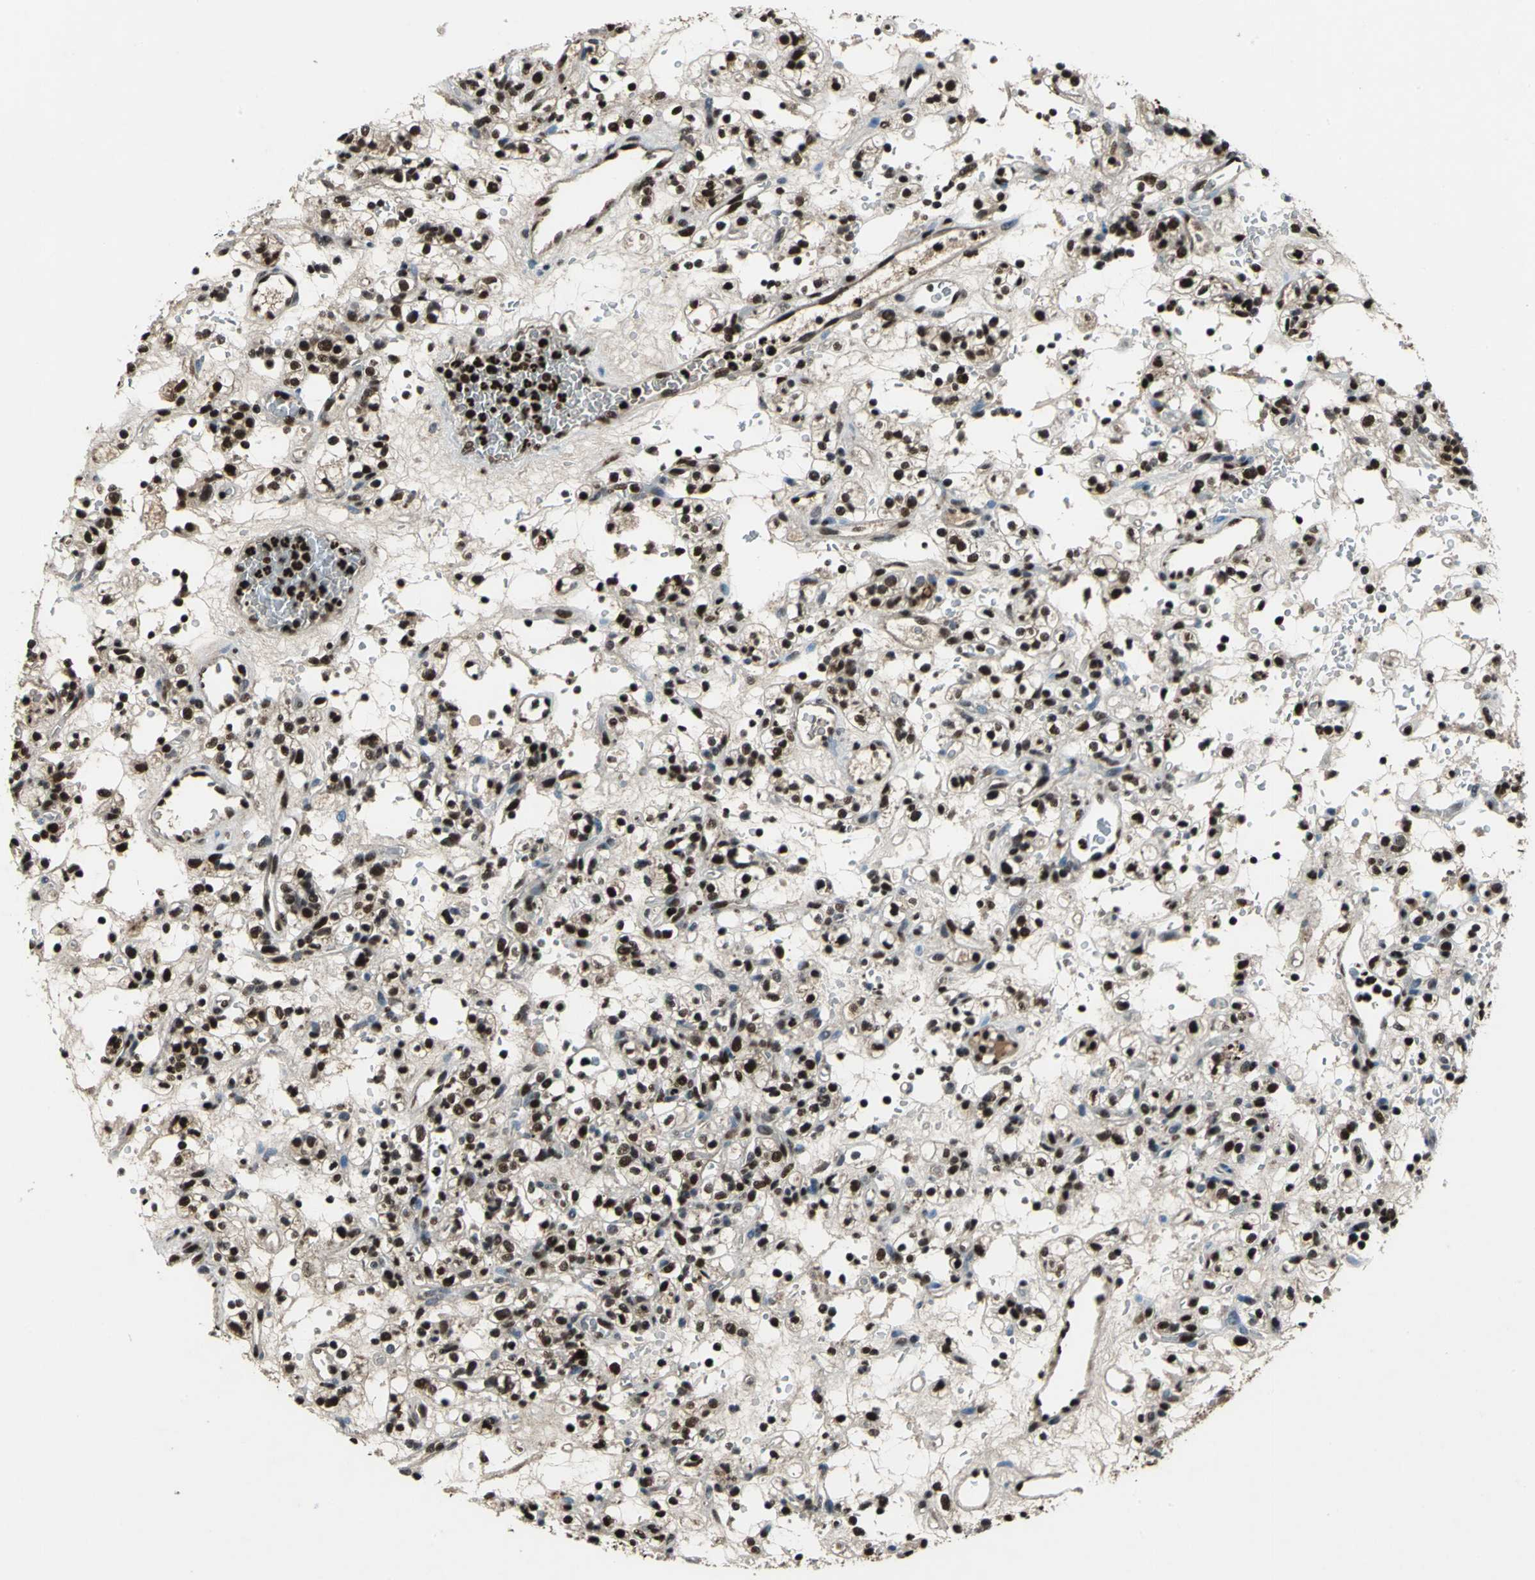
{"staining": {"intensity": "strong", "quantity": ">75%", "location": "nuclear"}, "tissue": "renal cancer", "cell_type": "Tumor cells", "image_type": "cancer", "snomed": [{"axis": "morphology", "description": "Normal tissue, NOS"}, {"axis": "morphology", "description": "Adenocarcinoma, NOS"}, {"axis": "topography", "description": "Kidney"}], "caption": "High-power microscopy captured an IHC photomicrograph of renal adenocarcinoma, revealing strong nuclear expression in about >75% of tumor cells.", "gene": "ANP32A", "patient": {"sex": "female", "age": 72}}